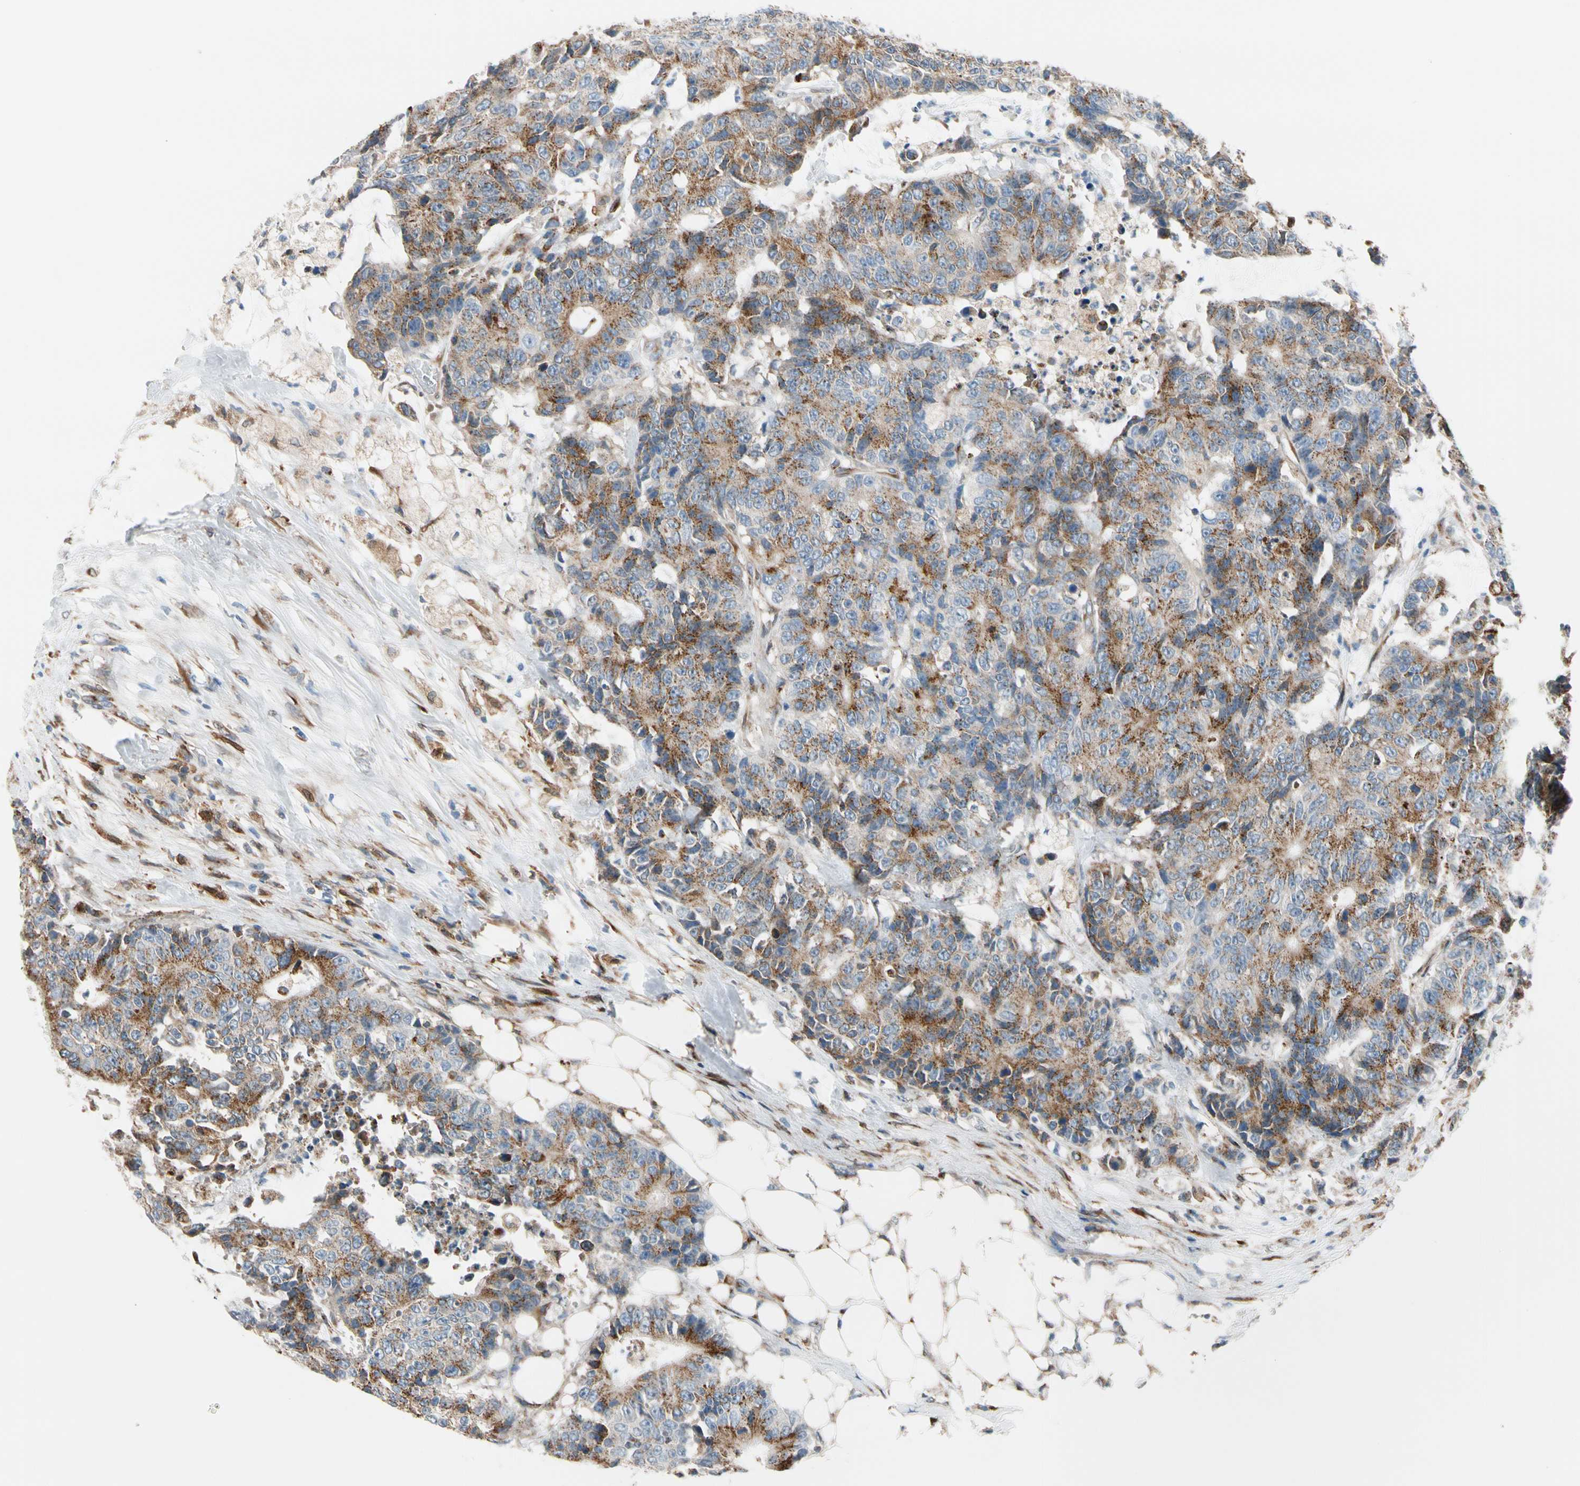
{"staining": {"intensity": "moderate", "quantity": "25%-75%", "location": "cytoplasmic/membranous"}, "tissue": "colorectal cancer", "cell_type": "Tumor cells", "image_type": "cancer", "snomed": [{"axis": "morphology", "description": "Adenocarcinoma, NOS"}, {"axis": "topography", "description": "Colon"}], "caption": "Protein expression by IHC demonstrates moderate cytoplasmic/membranous positivity in about 25%-75% of tumor cells in colorectal cancer (adenocarcinoma). The staining is performed using DAB (3,3'-diaminobenzidine) brown chromogen to label protein expression. The nuclei are counter-stained blue using hematoxylin.", "gene": "NUCB1", "patient": {"sex": "female", "age": 86}}